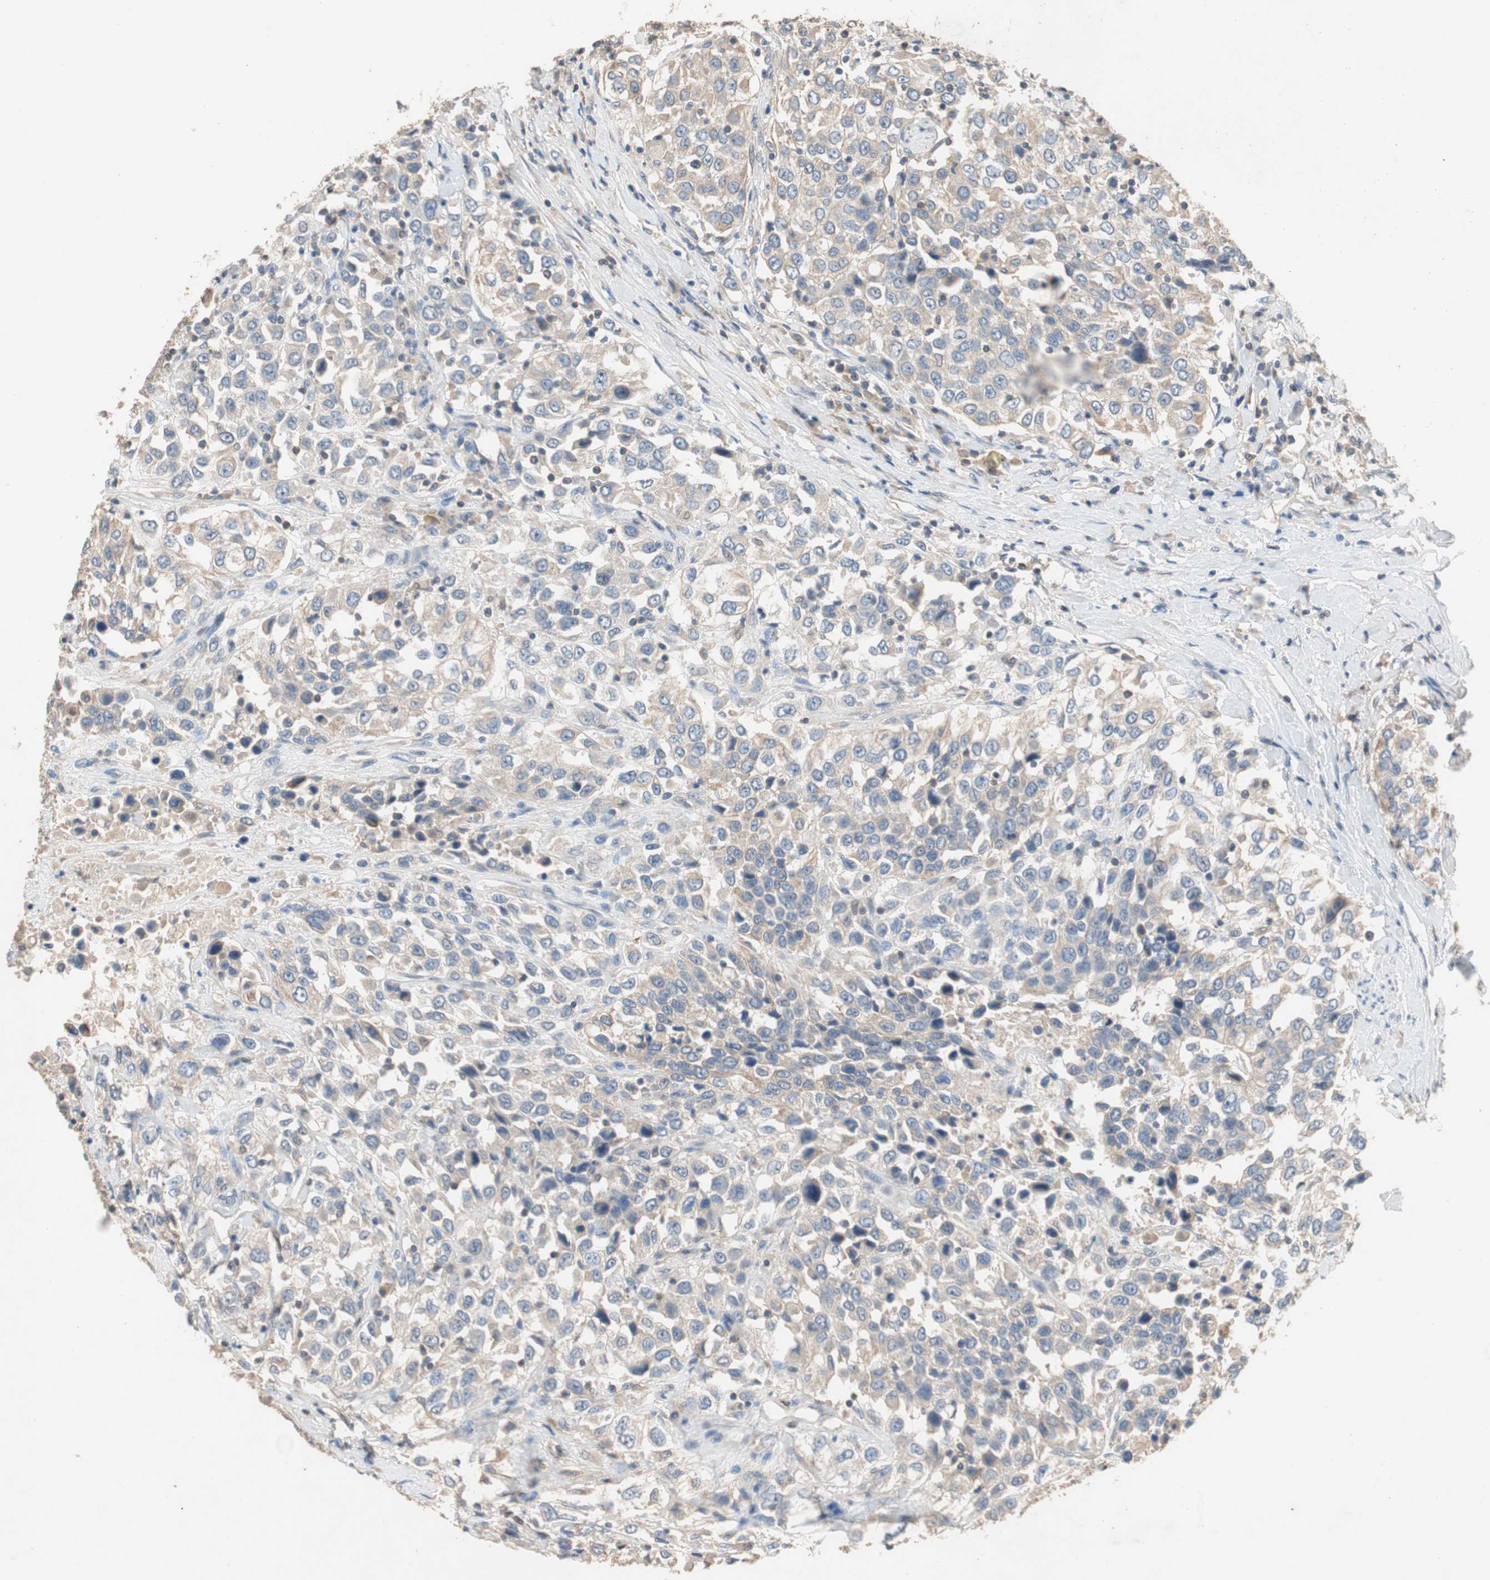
{"staining": {"intensity": "weak", "quantity": "25%-75%", "location": "cytoplasmic/membranous"}, "tissue": "urothelial cancer", "cell_type": "Tumor cells", "image_type": "cancer", "snomed": [{"axis": "morphology", "description": "Urothelial carcinoma, High grade"}, {"axis": "topography", "description": "Urinary bladder"}], "caption": "Tumor cells exhibit weak cytoplasmic/membranous expression in about 25%-75% of cells in high-grade urothelial carcinoma.", "gene": "ADAP1", "patient": {"sex": "female", "age": 80}}